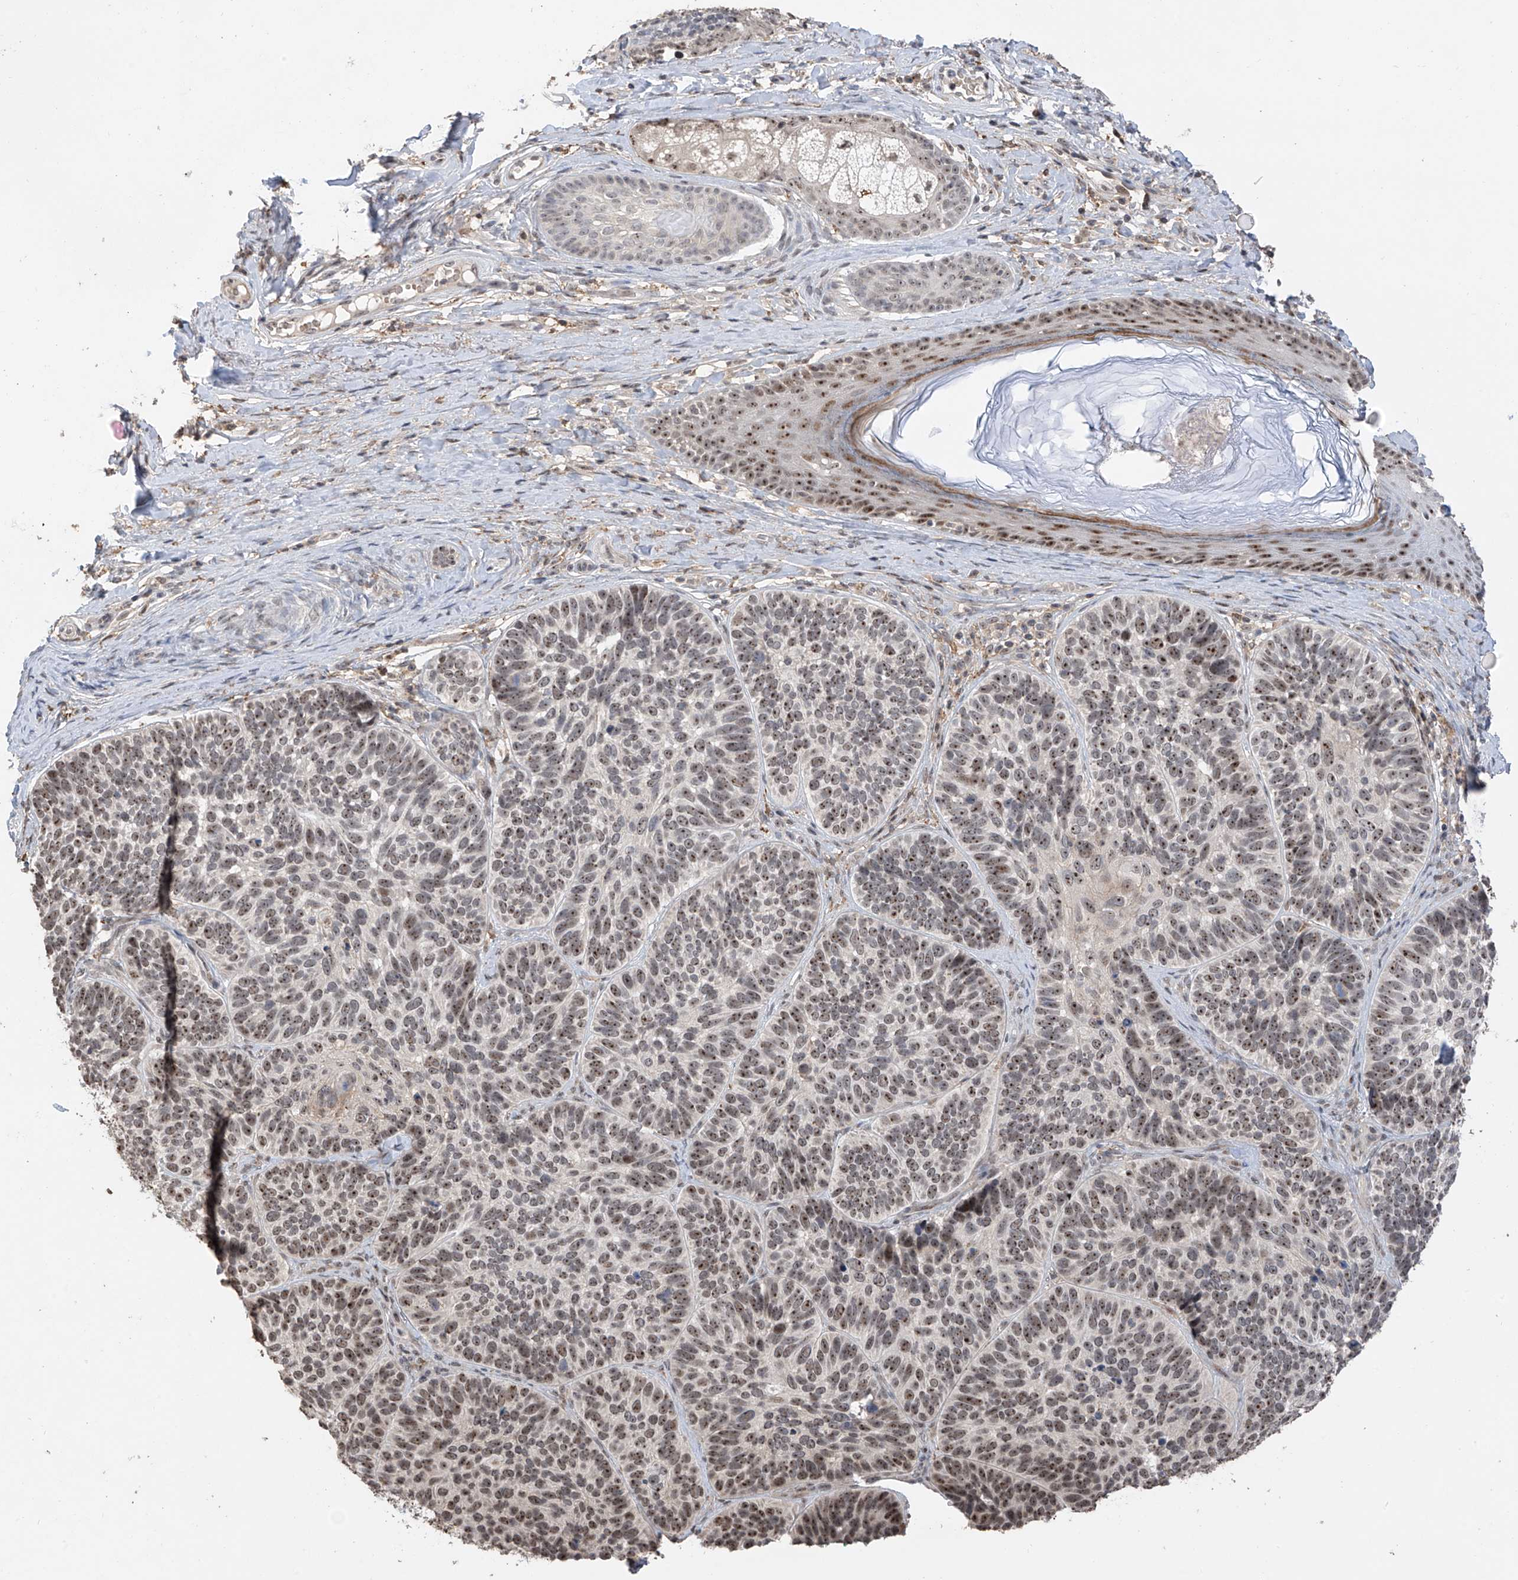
{"staining": {"intensity": "moderate", "quantity": "25%-75%", "location": "nuclear"}, "tissue": "skin cancer", "cell_type": "Tumor cells", "image_type": "cancer", "snomed": [{"axis": "morphology", "description": "Basal cell carcinoma"}, {"axis": "topography", "description": "Skin"}], "caption": "Immunohistochemical staining of human skin basal cell carcinoma exhibits moderate nuclear protein expression in about 25%-75% of tumor cells. The staining was performed using DAB, with brown indicating positive protein expression. Nuclei are stained blue with hematoxylin.", "gene": "C1orf131", "patient": {"sex": "male", "age": 62}}